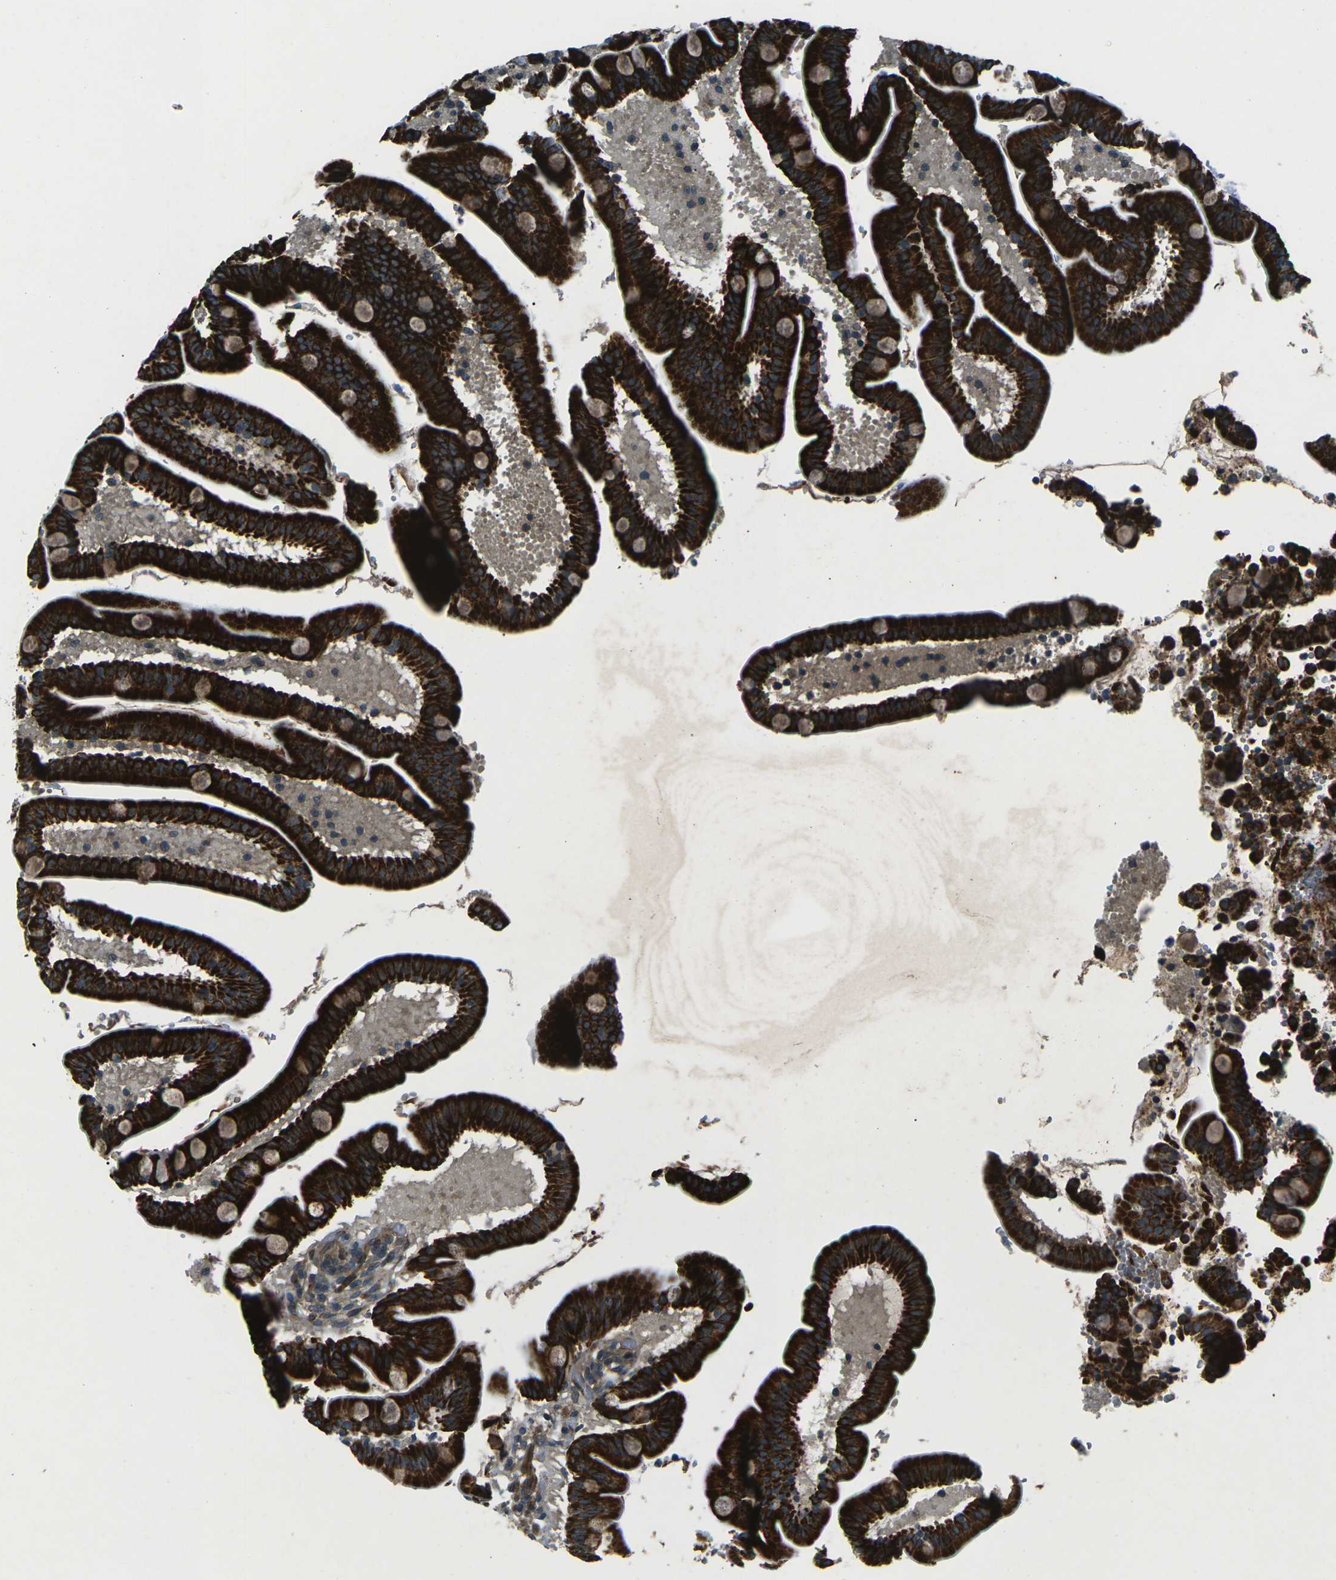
{"staining": {"intensity": "strong", "quantity": ">75%", "location": "cytoplasmic/membranous"}, "tissue": "duodenum", "cell_type": "Glandular cells", "image_type": "normal", "snomed": [{"axis": "morphology", "description": "Normal tissue, NOS"}, {"axis": "topography", "description": "Duodenum"}], "caption": "The histopathology image exhibits staining of unremarkable duodenum, revealing strong cytoplasmic/membranous protein positivity (brown color) within glandular cells. (brown staining indicates protein expression, while blue staining denotes nuclei).", "gene": "AFAP1", "patient": {"sex": "male", "age": 54}}